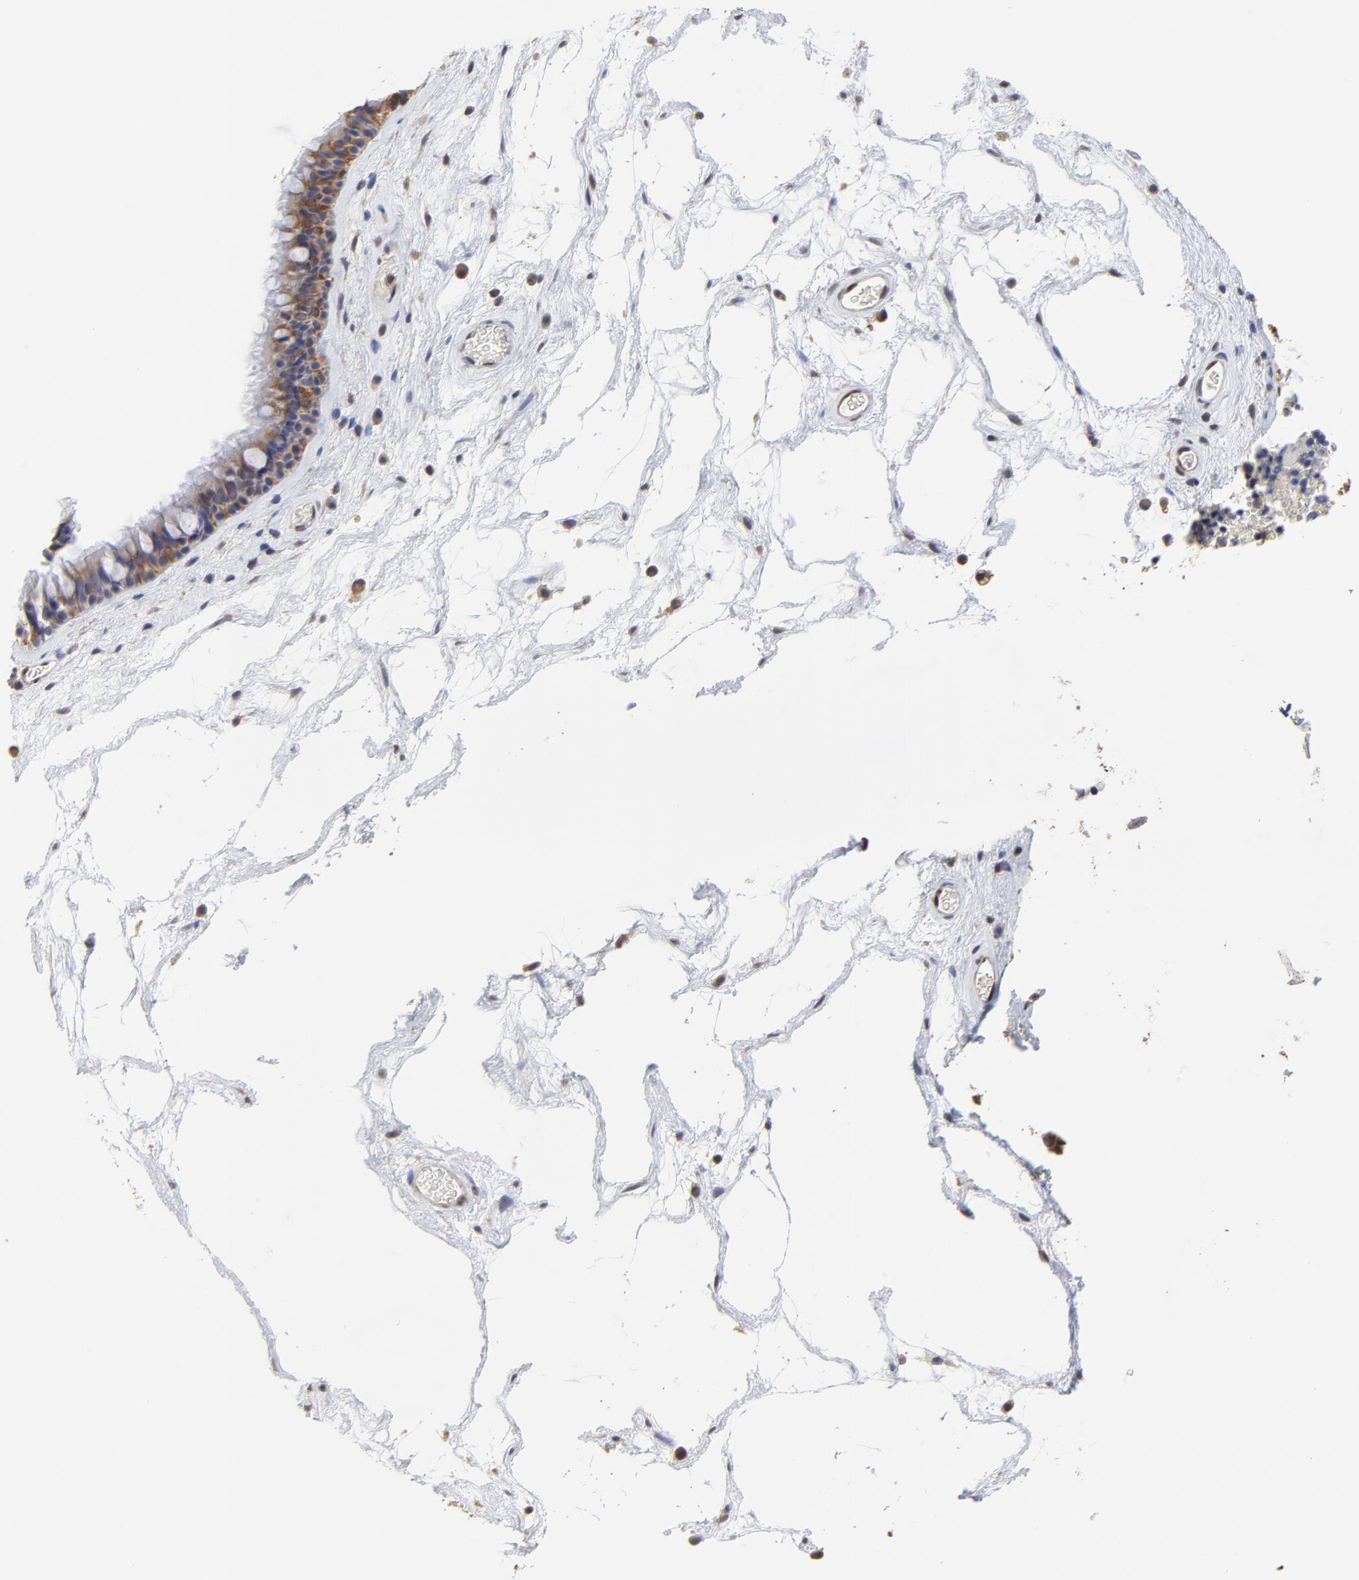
{"staining": {"intensity": "strong", "quantity": ">75%", "location": "cytoplasmic/membranous"}, "tissue": "nasopharynx", "cell_type": "Respiratory epithelial cells", "image_type": "normal", "snomed": [{"axis": "morphology", "description": "Normal tissue, NOS"}, {"axis": "morphology", "description": "Inflammation, NOS"}, {"axis": "topography", "description": "Nasopharynx"}], "caption": "Immunohistochemistry of benign nasopharynx displays high levels of strong cytoplasmic/membranous positivity in about >75% of respiratory epithelial cells.", "gene": "CCT2", "patient": {"sex": "male", "age": 48}}